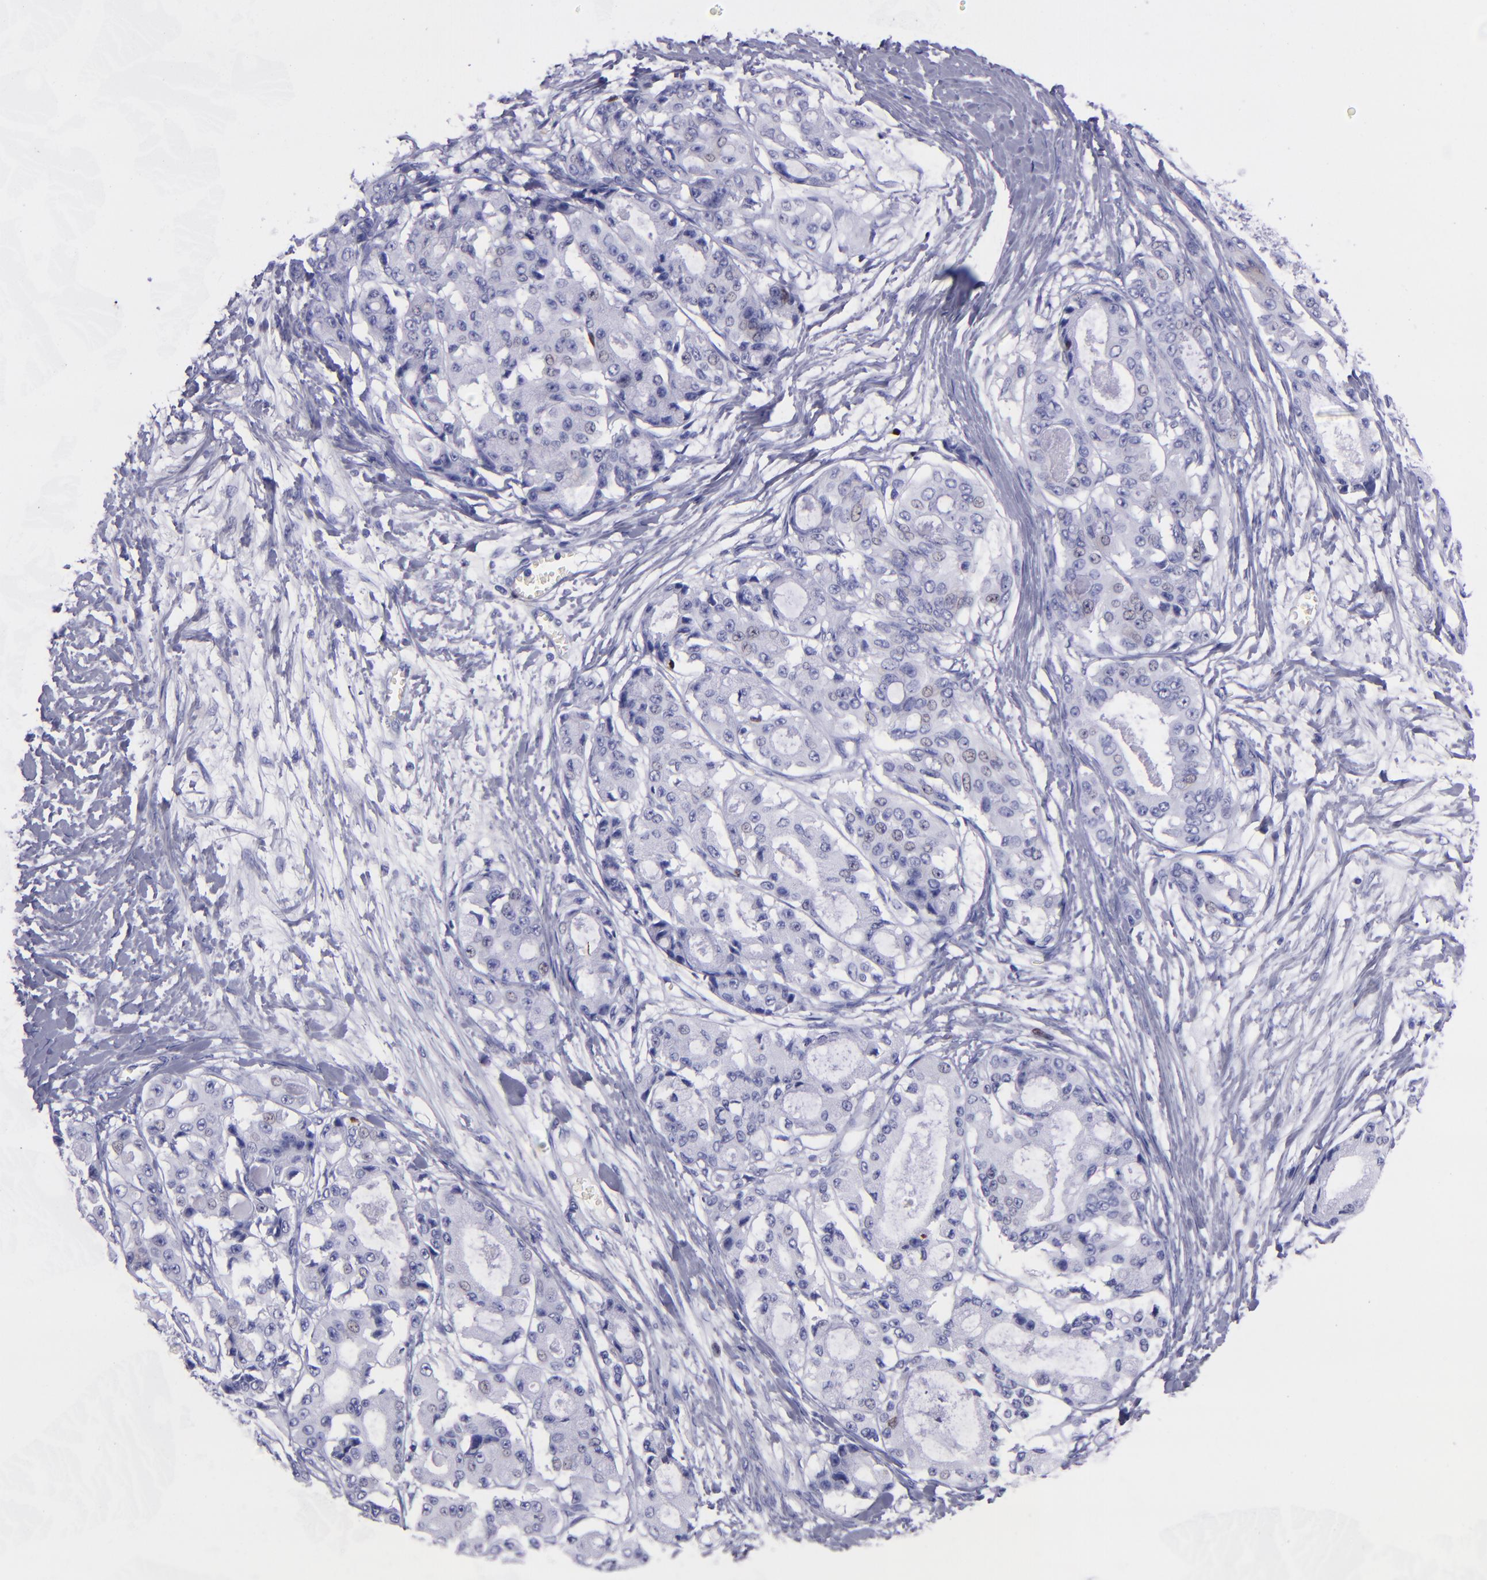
{"staining": {"intensity": "weak", "quantity": "<25%", "location": "nuclear"}, "tissue": "ovarian cancer", "cell_type": "Tumor cells", "image_type": "cancer", "snomed": [{"axis": "morphology", "description": "Carcinoma, endometroid"}, {"axis": "topography", "description": "Ovary"}], "caption": "Ovarian cancer (endometroid carcinoma) stained for a protein using immunohistochemistry (IHC) demonstrates no positivity tumor cells.", "gene": "TOP2A", "patient": {"sex": "female", "age": 61}}